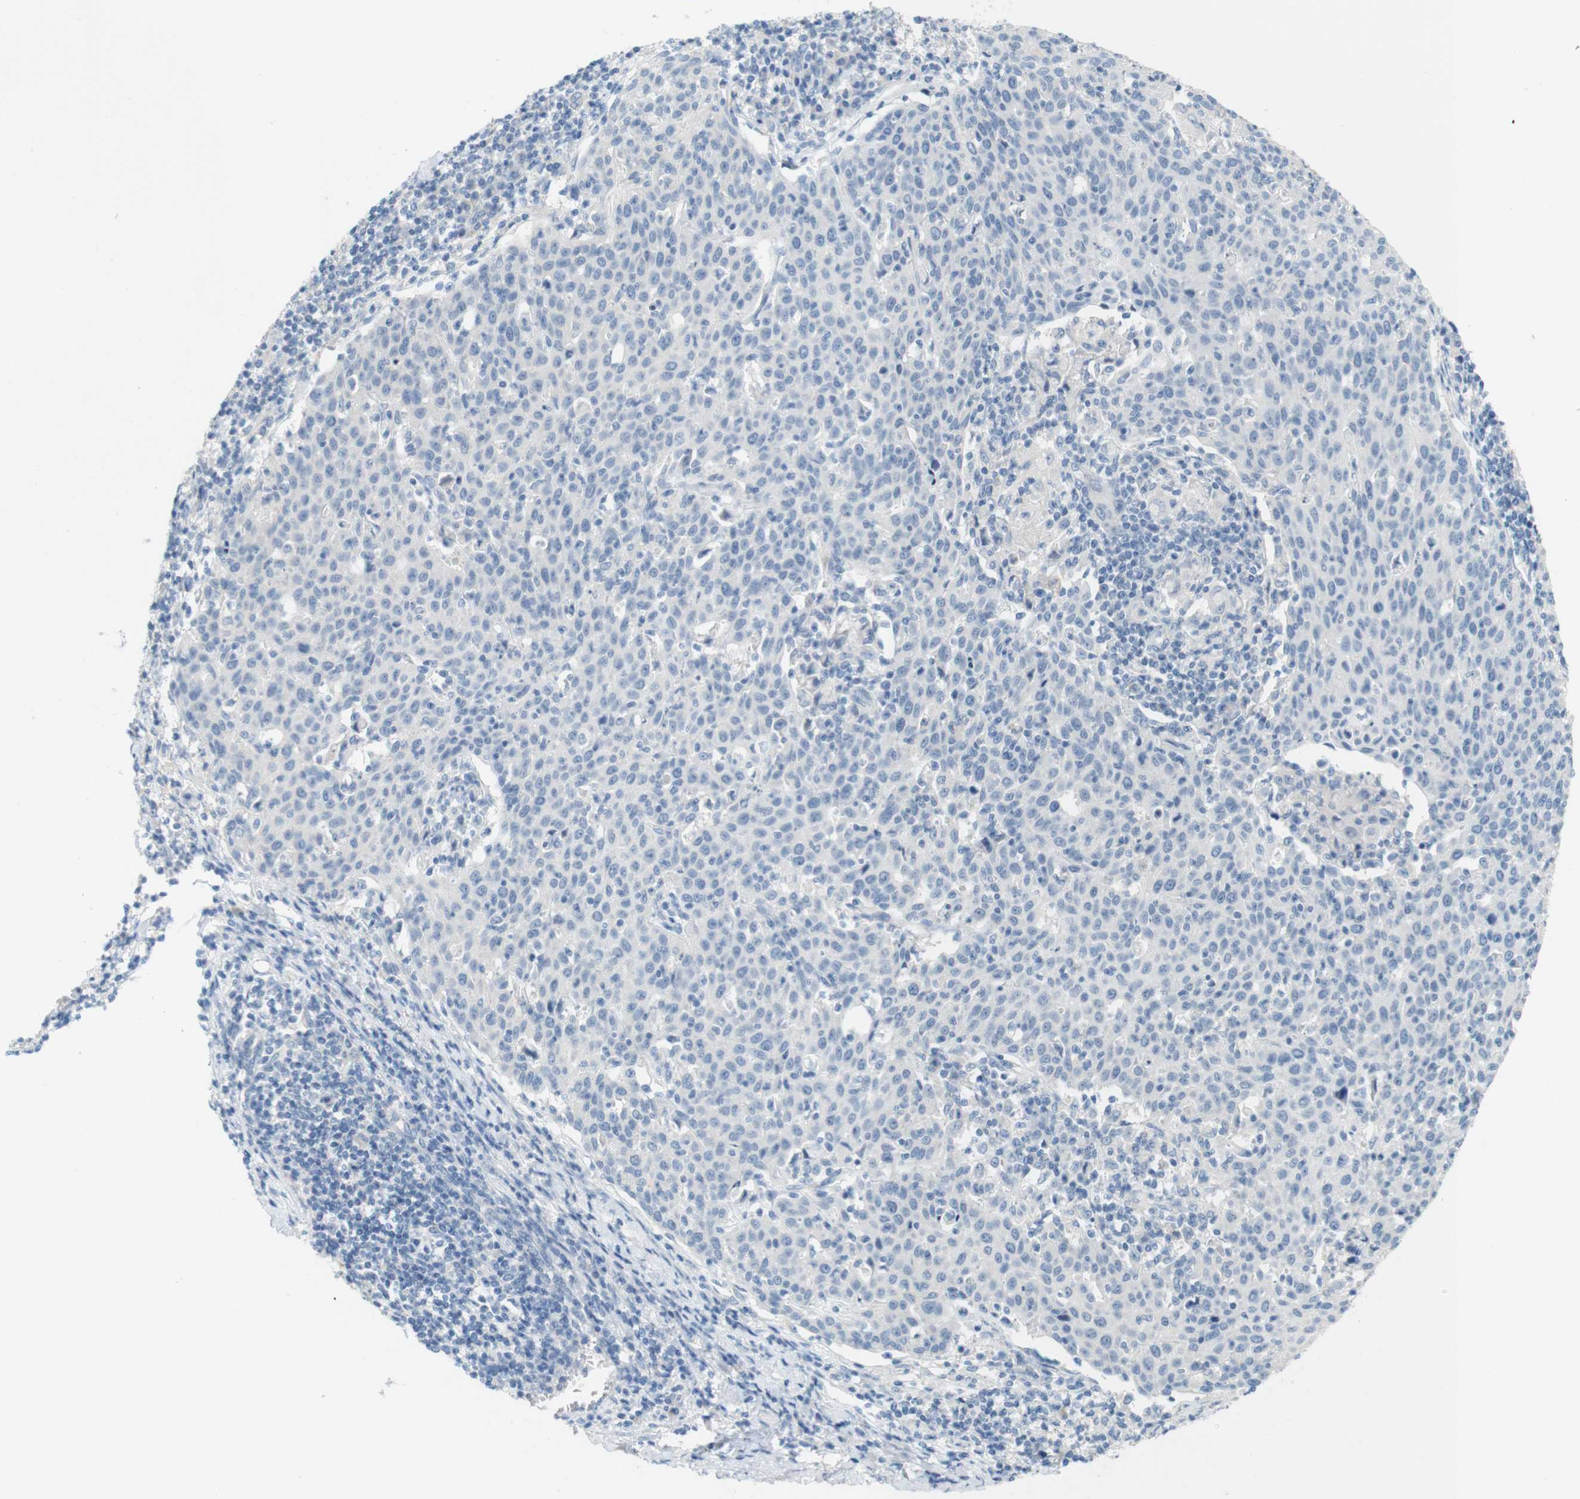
{"staining": {"intensity": "negative", "quantity": "none", "location": "none"}, "tissue": "cervical cancer", "cell_type": "Tumor cells", "image_type": "cancer", "snomed": [{"axis": "morphology", "description": "Squamous cell carcinoma, NOS"}, {"axis": "topography", "description": "Cervix"}], "caption": "IHC micrograph of neoplastic tissue: human cervical cancer (squamous cell carcinoma) stained with DAB (3,3'-diaminobenzidine) displays no significant protein staining in tumor cells.", "gene": "LRRK2", "patient": {"sex": "female", "age": 38}}